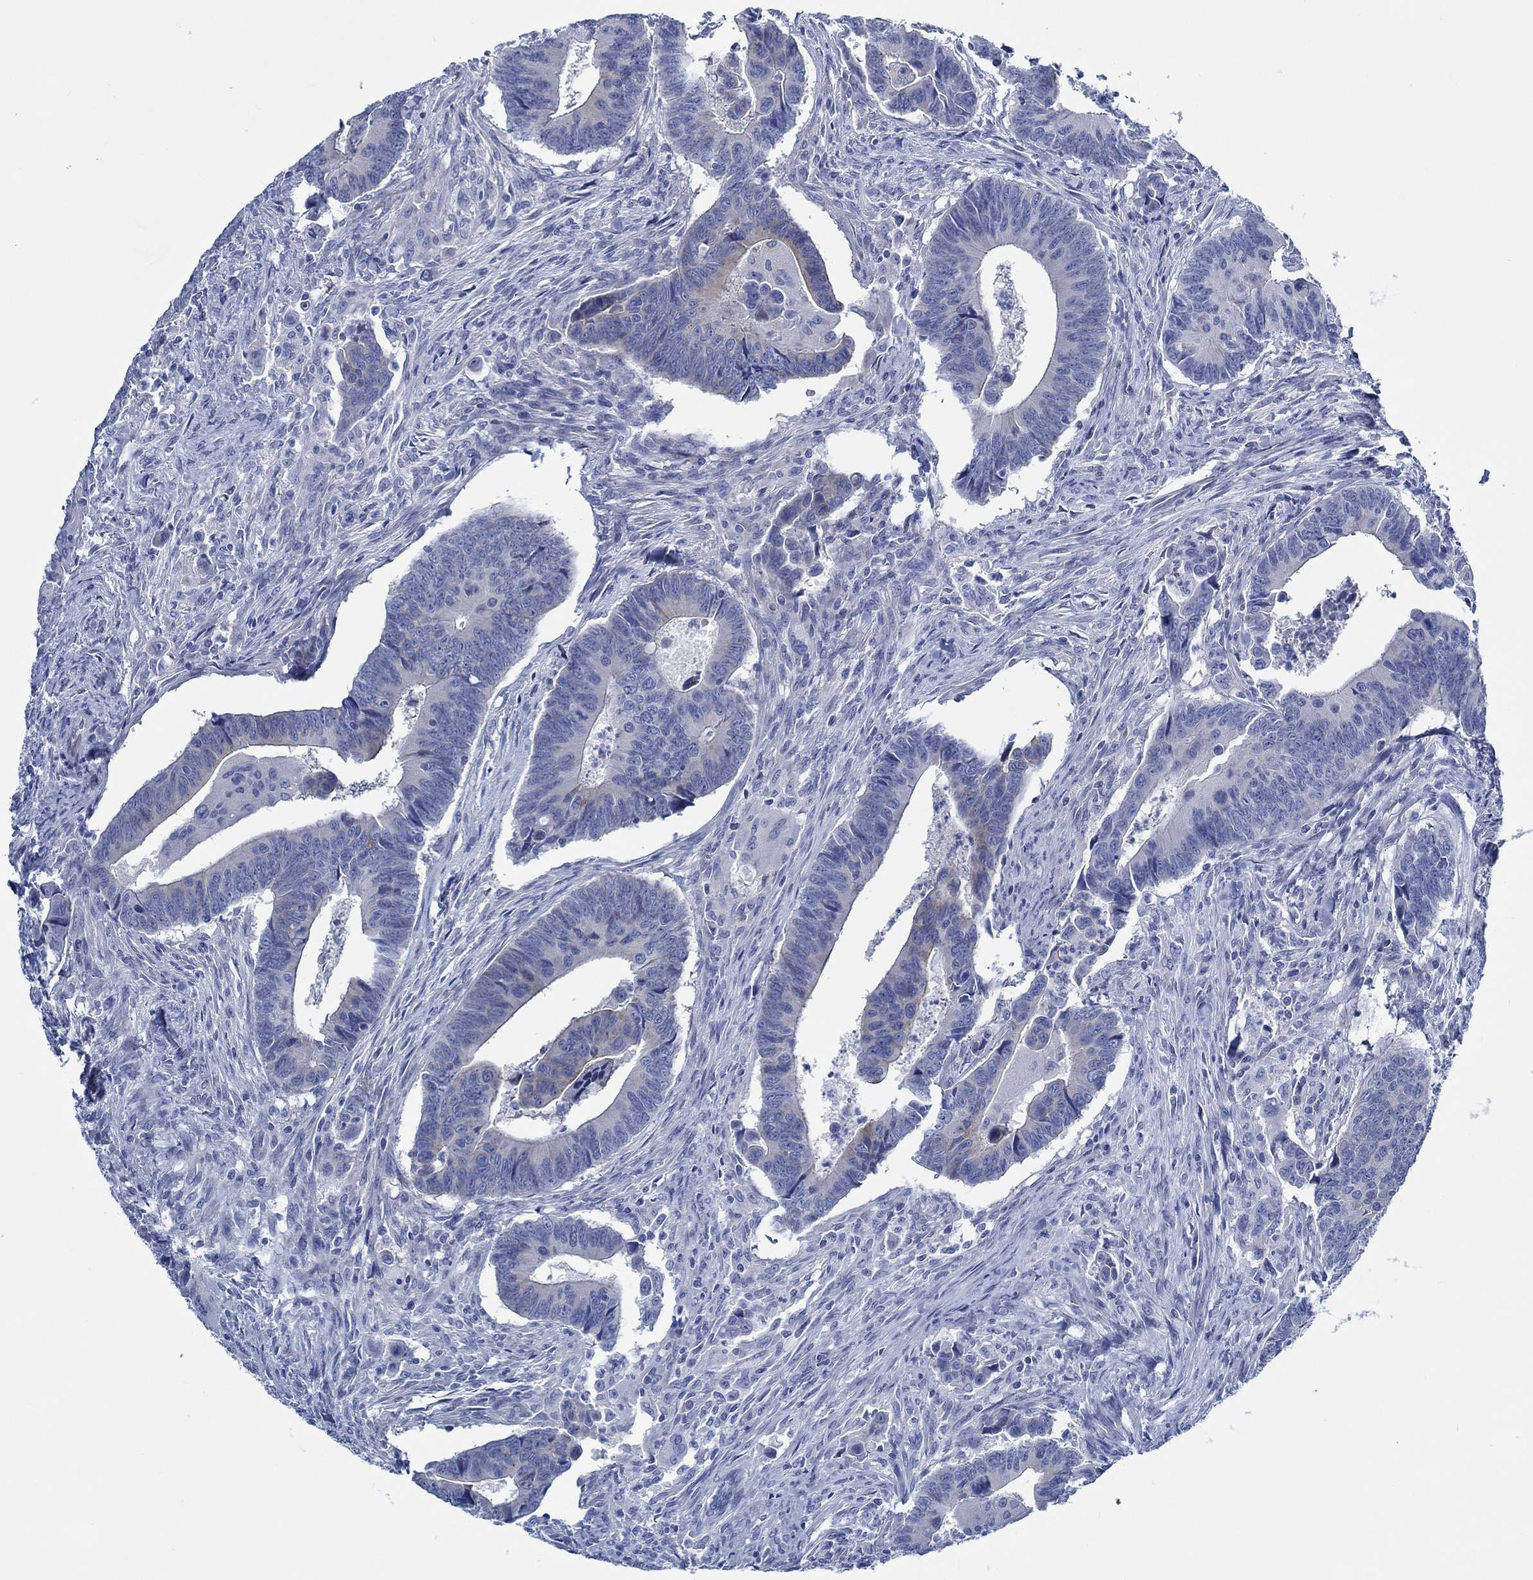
{"staining": {"intensity": "negative", "quantity": "none", "location": "none"}, "tissue": "colorectal cancer", "cell_type": "Tumor cells", "image_type": "cancer", "snomed": [{"axis": "morphology", "description": "Adenocarcinoma, NOS"}, {"axis": "topography", "description": "Rectum"}], "caption": "This image is of adenocarcinoma (colorectal) stained with immunohistochemistry (IHC) to label a protein in brown with the nuclei are counter-stained blue. There is no expression in tumor cells. (Stains: DAB immunohistochemistry (IHC) with hematoxylin counter stain, Microscopy: brightfield microscopy at high magnification).", "gene": "SVEP1", "patient": {"sex": "male", "age": 67}}